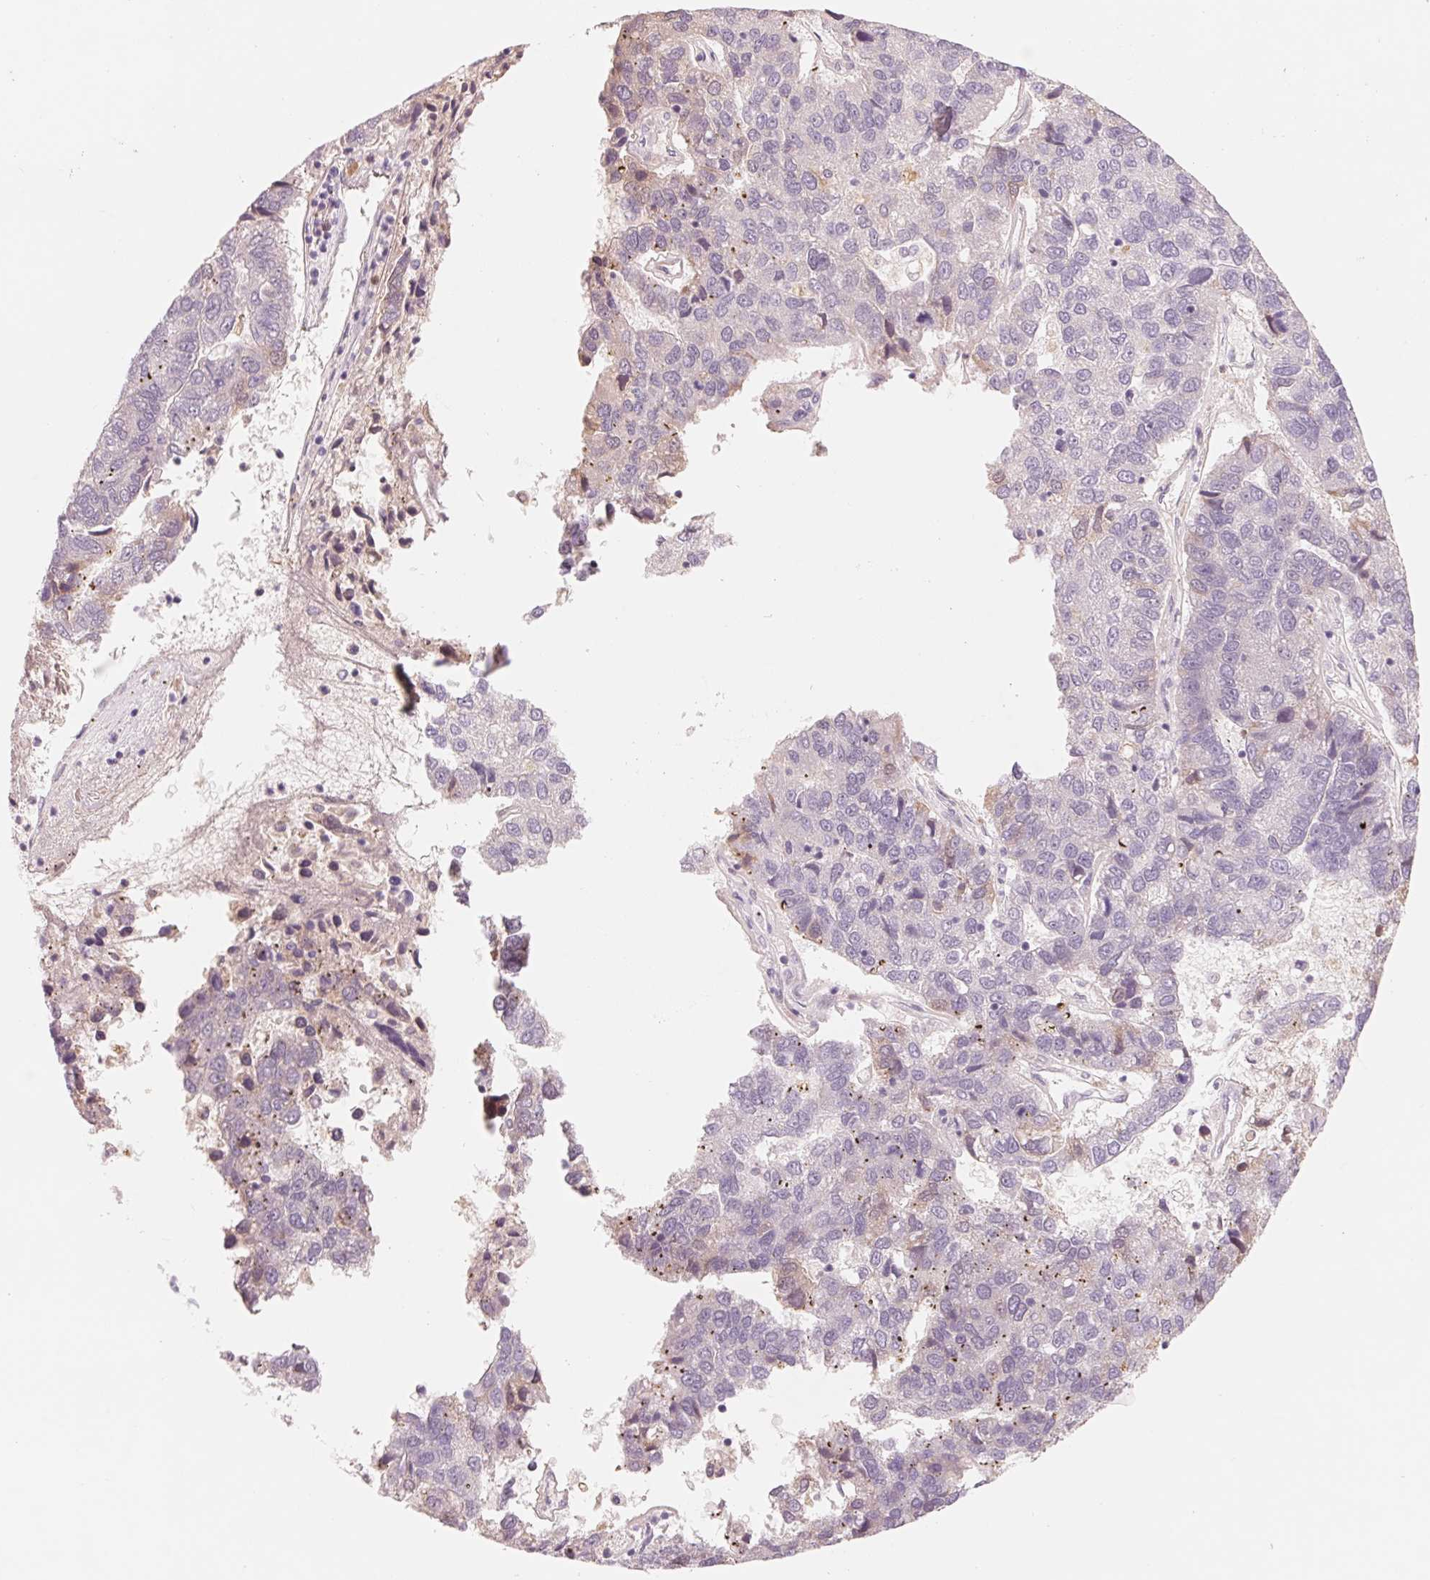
{"staining": {"intensity": "negative", "quantity": "none", "location": "none"}, "tissue": "pancreatic cancer", "cell_type": "Tumor cells", "image_type": "cancer", "snomed": [{"axis": "morphology", "description": "Adenocarcinoma, NOS"}, {"axis": "topography", "description": "Pancreas"}], "caption": "IHC of human pancreatic cancer (adenocarcinoma) exhibits no expression in tumor cells.", "gene": "CFHR2", "patient": {"sex": "female", "age": 61}}